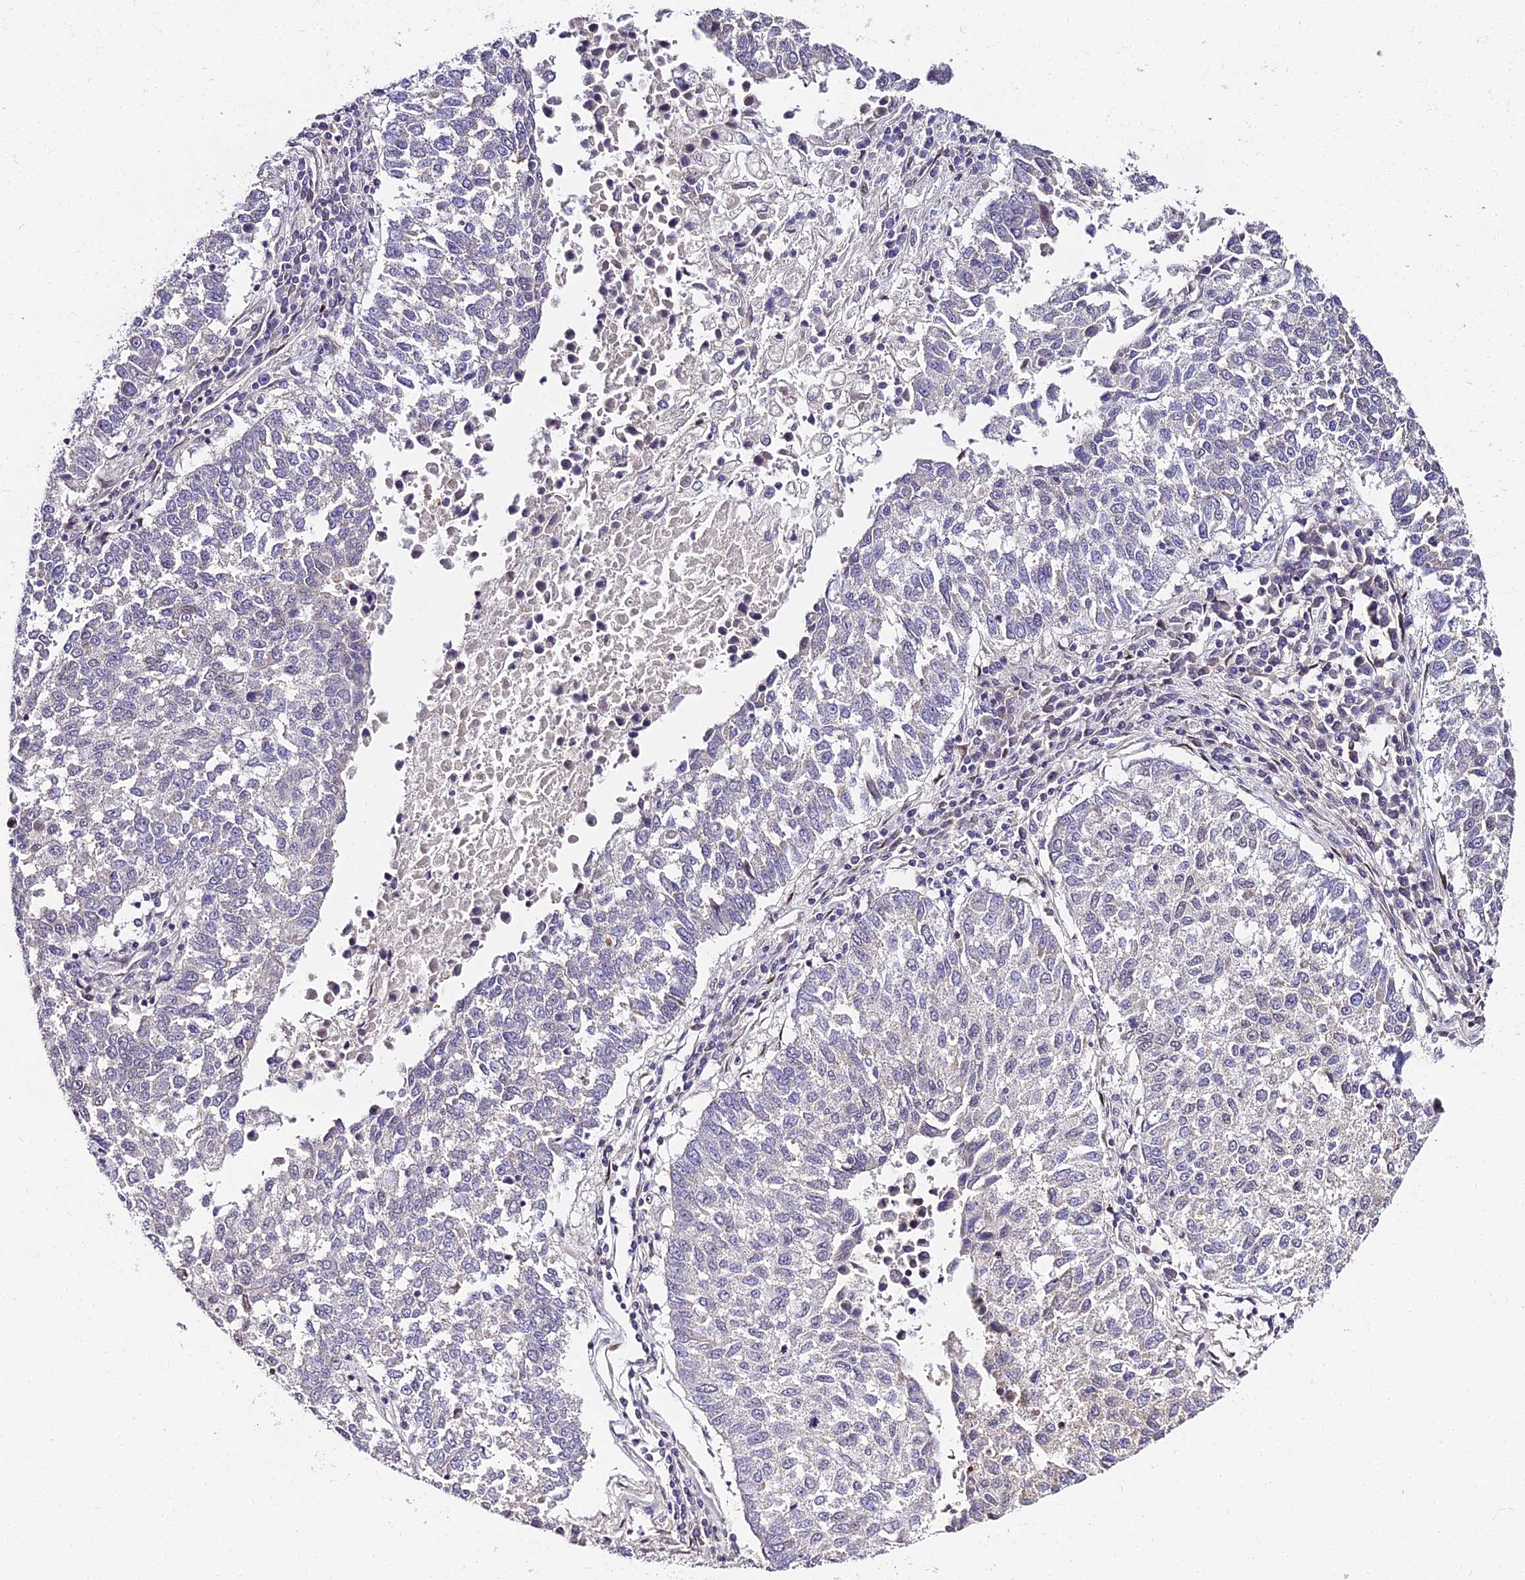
{"staining": {"intensity": "negative", "quantity": "none", "location": "none"}, "tissue": "lung cancer", "cell_type": "Tumor cells", "image_type": "cancer", "snomed": [{"axis": "morphology", "description": "Squamous cell carcinoma, NOS"}, {"axis": "topography", "description": "Lung"}], "caption": "Human lung cancer (squamous cell carcinoma) stained for a protein using immunohistochemistry demonstrates no positivity in tumor cells.", "gene": "ZNF707", "patient": {"sex": "male", "age": 73}}